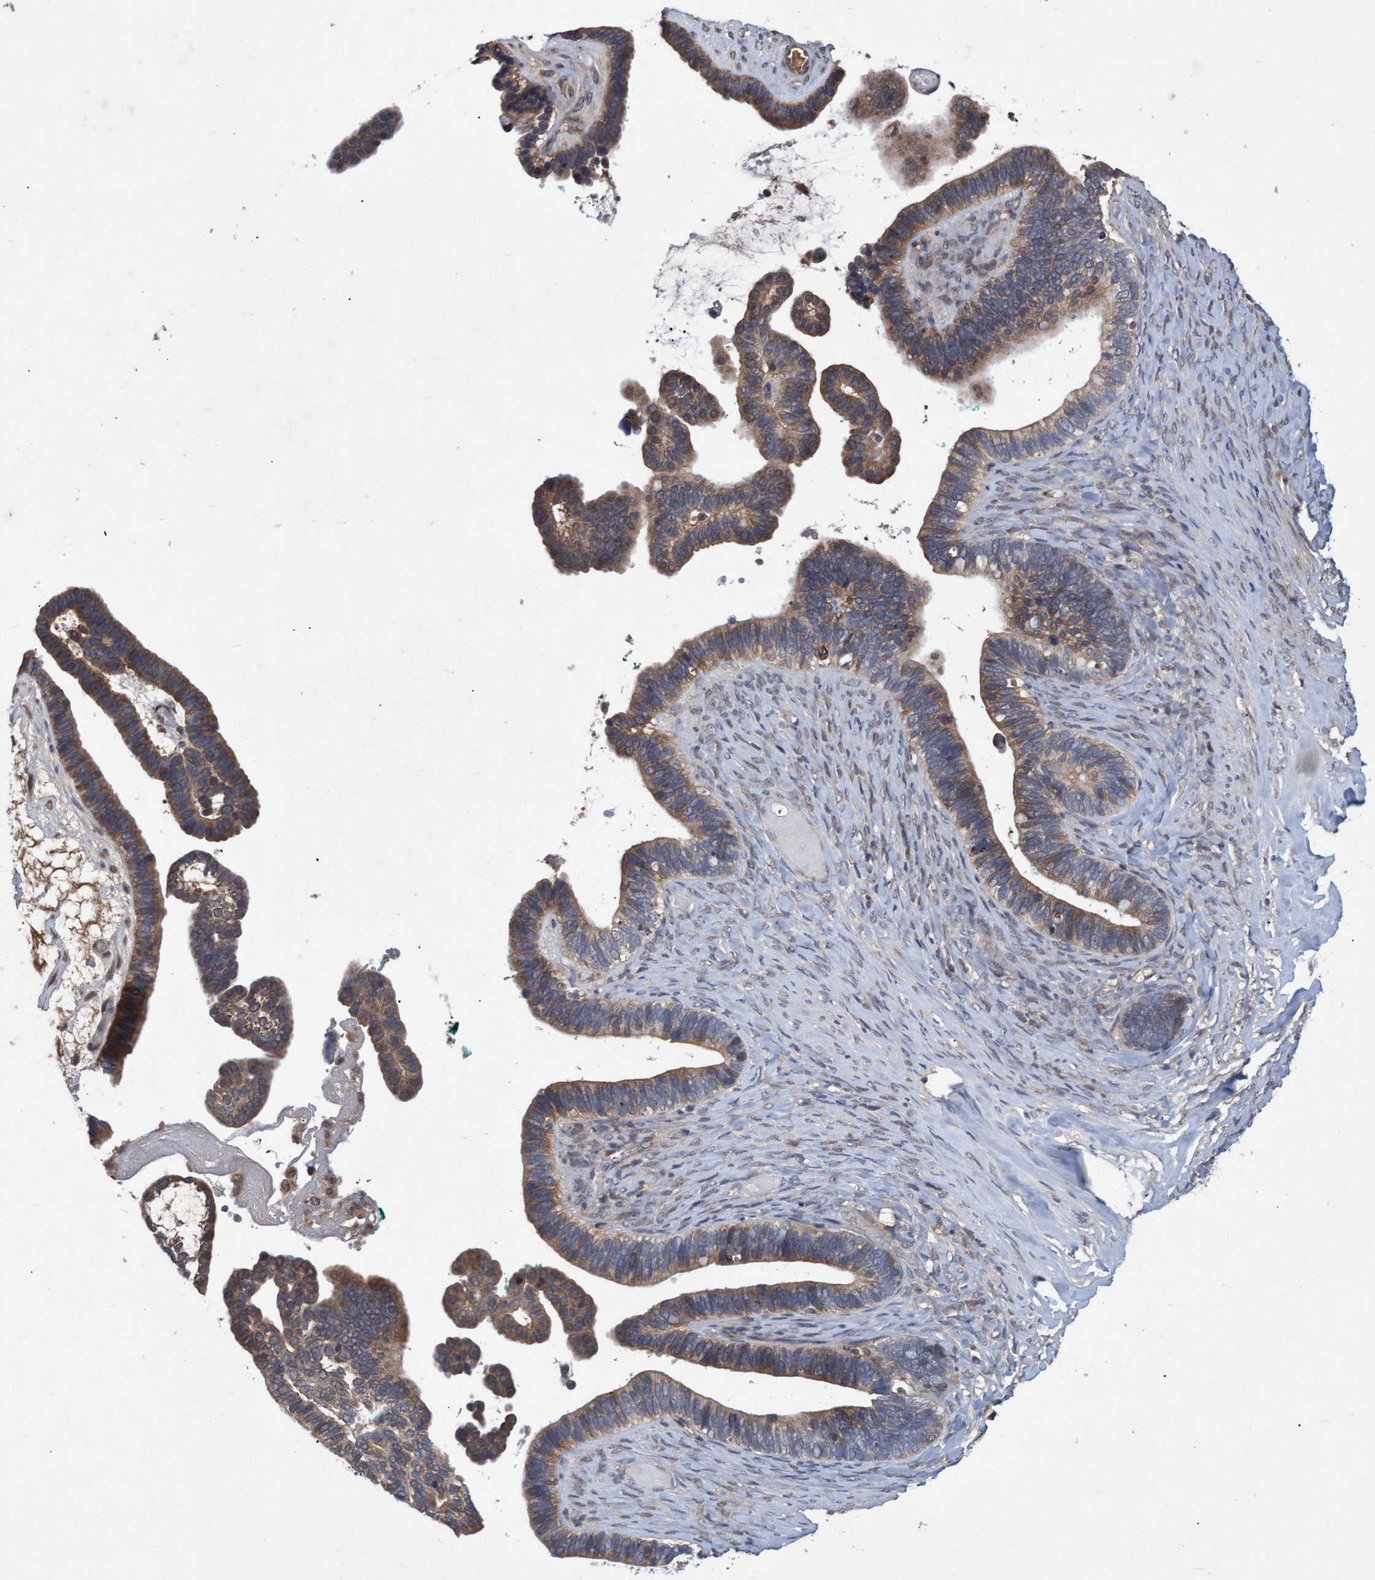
{"staining": {"intensity": "moderate", "quantity": ">75%", "location": "cytoplasmic/membranous"}, "tissue": "ovarian cancer", "cell_type": "Tumor cells", "image_type": "cancer", "snomed": [{"axis": "morphology", "description": "Cystadenocarcinoma, serous, NOS"}, {"axis": "topography", "description": "Ovary"}], "caption": "A micrograph of human serous cystadenocarcinoma (ovarian) stained for a protein reveals moderate cytoplasmic/membranous brown staining in tumor cells.", "gene": "PSMB6", "patient": {"sex": "female", "age": 56}}